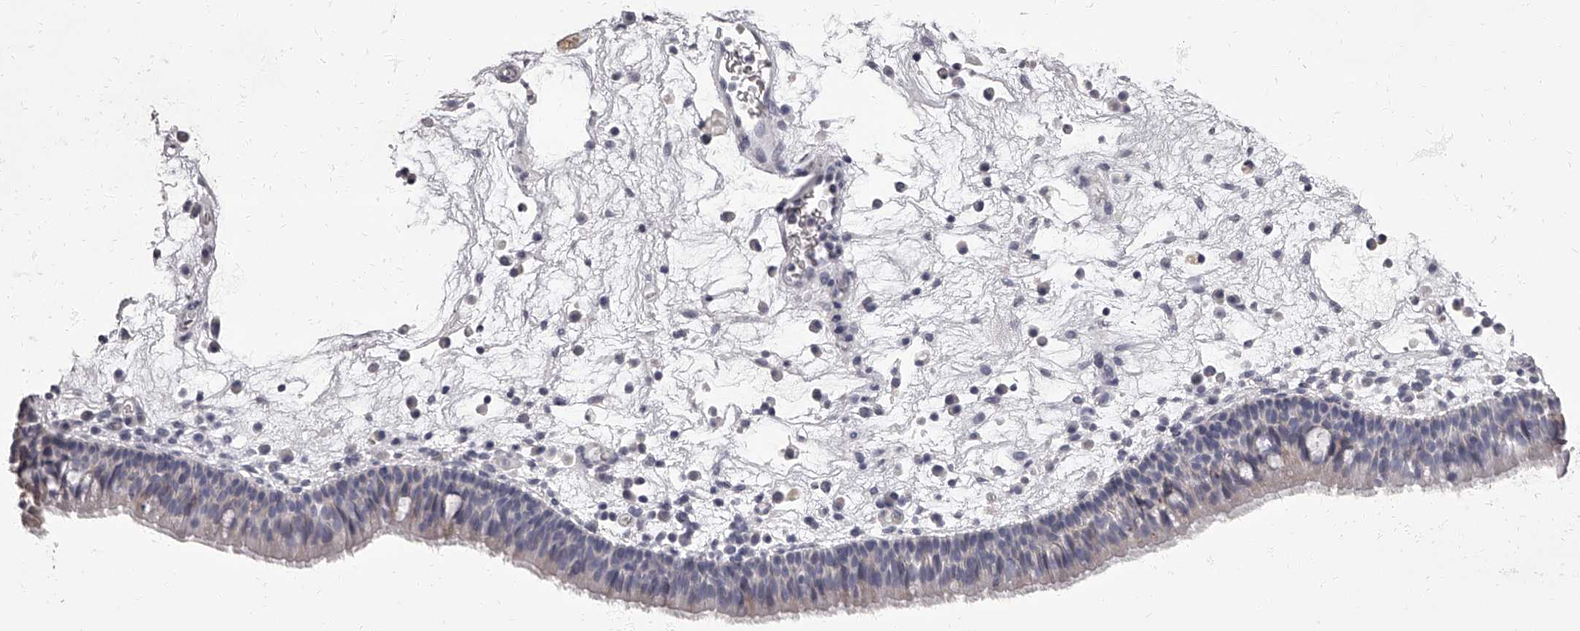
{"staining": {"intensity": "negative", "quantity": "none", "location": "none"}, "tissue": "nasopharynx", "cell_type": "Respiratory epithelial cells", "image_type": "normal", "snomed": [{"axis": "morphology", "description": "Normal tissue, NOS"}, {"axis": "morphology", "description": "Inflammation, NOS"}, {"axis": "morphology", "description": "Malignant melanoma, Metastatic site"}, {"axis": "topography", "description": "Nasopharynx"}], "caption": "IHC of normal nasopharynx reveals no staining in respiratory epithelial cells. (DAB immunohistochemistry visualized using brightfield microscopy, high magnification).", "gene": "APEH", "patient": {"sex": "male", "age": 70}}